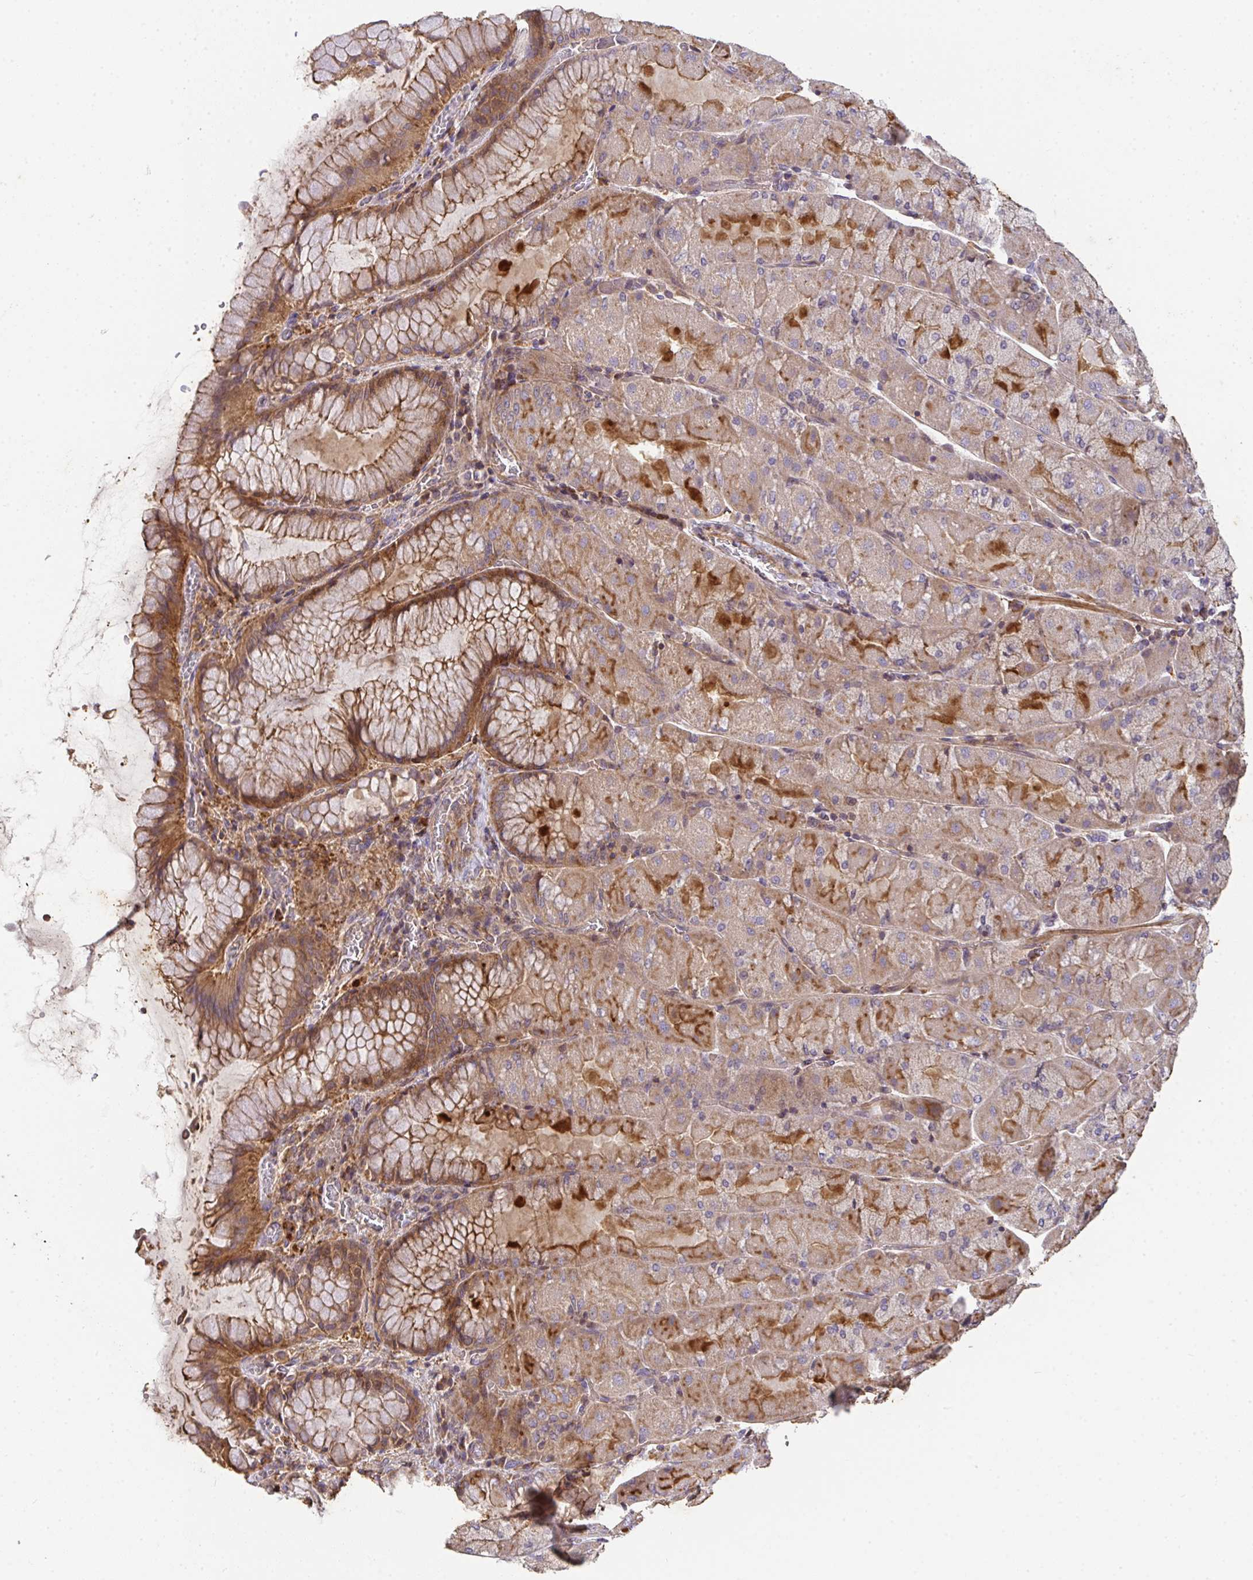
{"staining": {"intensity": "strong", "quantity": "25%-75%", "location": "cytoplasmic/membranous"}, "tissue": "stomach", "cell_type": "Glandular cells", "image_type": "normal", "snomed": [{"axis": "morphology", "description": "Normal tissue, NOS"}, {"axis": "topography", "description": "Stomach"}], "caption": "Stomach was stained to show a protein in brown. There is high levels of strong cytoplasmic/membranous expression in approximately 25%-75% of glandular cells. (brown staining indicates protein expression, while blue staining denotes nuclei).", "gene": "TNMD", "patient": {"sex": "female", "age": 61}}